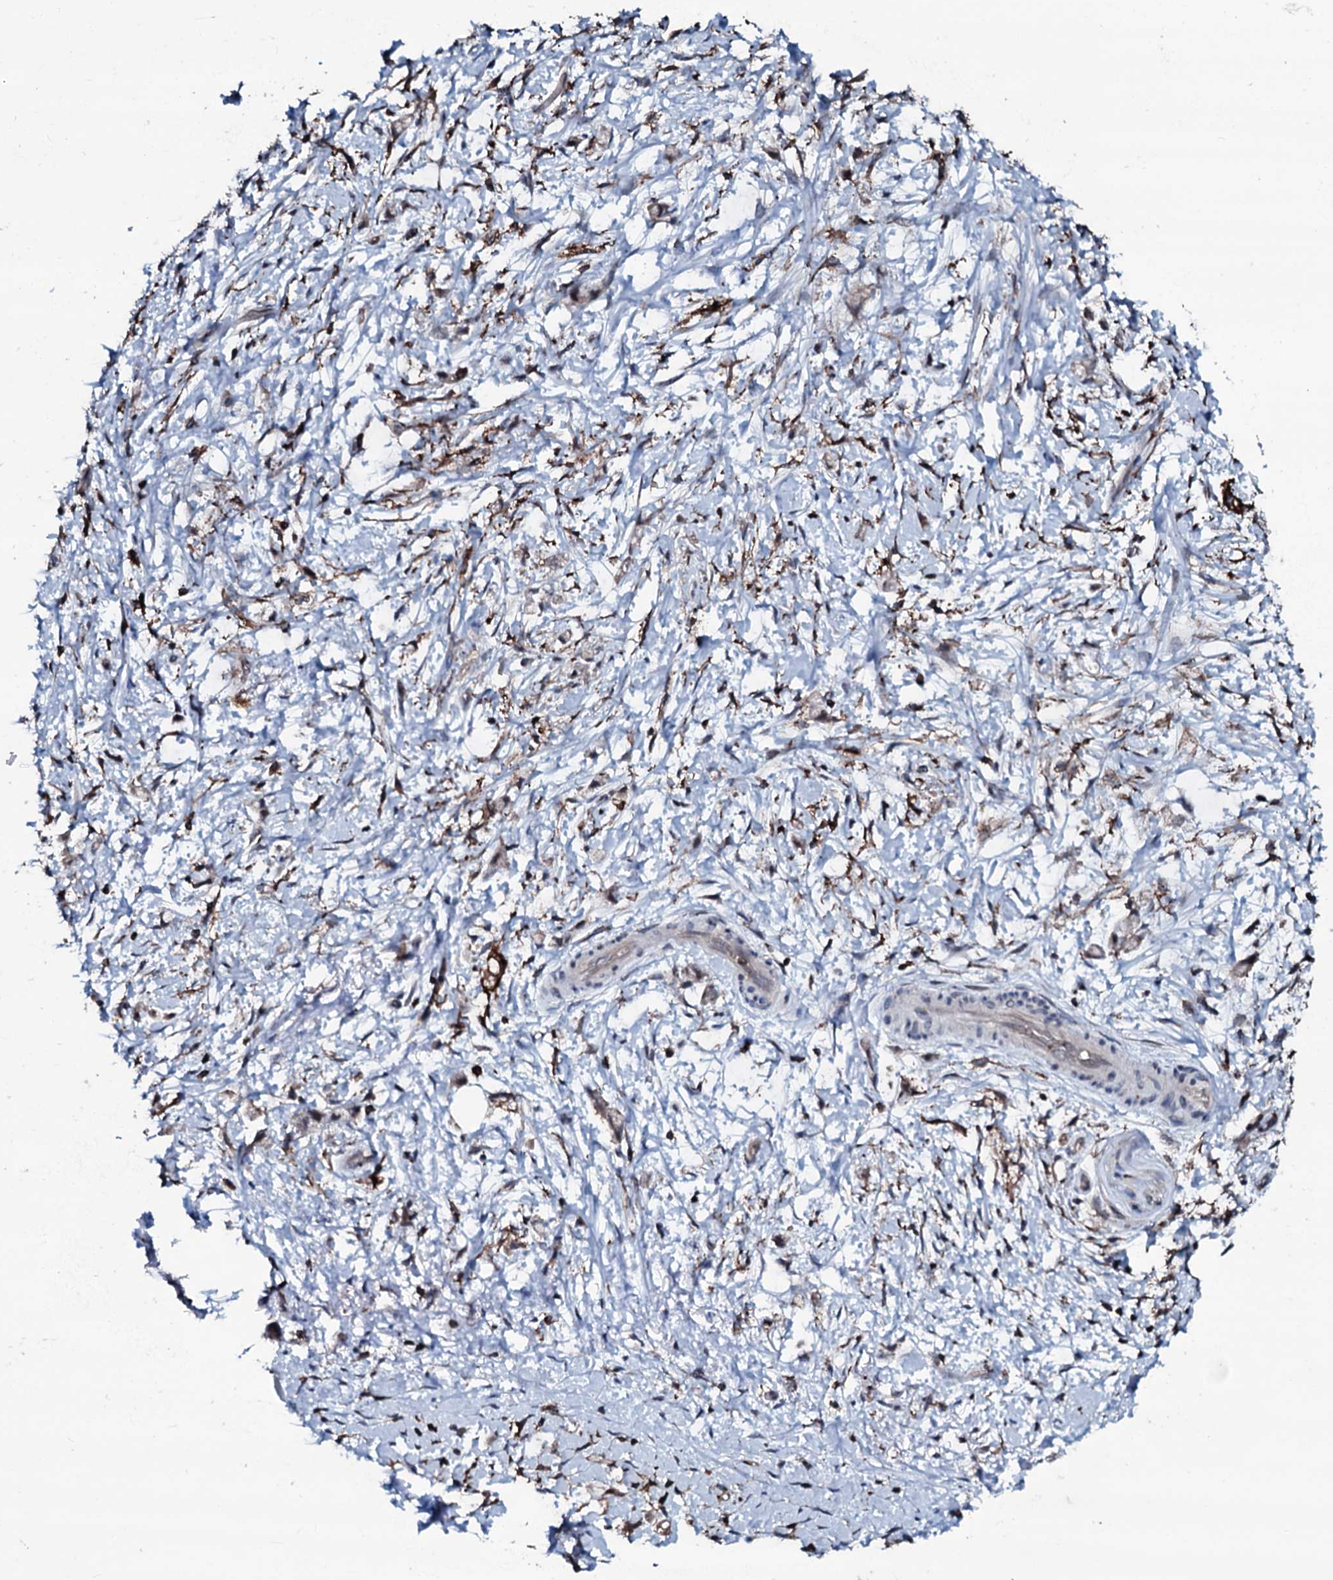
{"staining": {"intensity": "negative", "quantity": "none", "location": "none"}, "tissue": "stomach cancer", "cell_type": "Tumor cells", "image_type": "cancer", "snomed": [{"axis": "morphology", "description": "Adenocarcinoma, NOS"}, {"axis": "topography", "description": "Stomach"}], "caption": "Immunohistochemistry (IHC) of human adenocarcinoma (stomach) displays no expression in tumor cells.", "gene": "OGFOD2", "patient": {"sex": "female", "age": 60}}